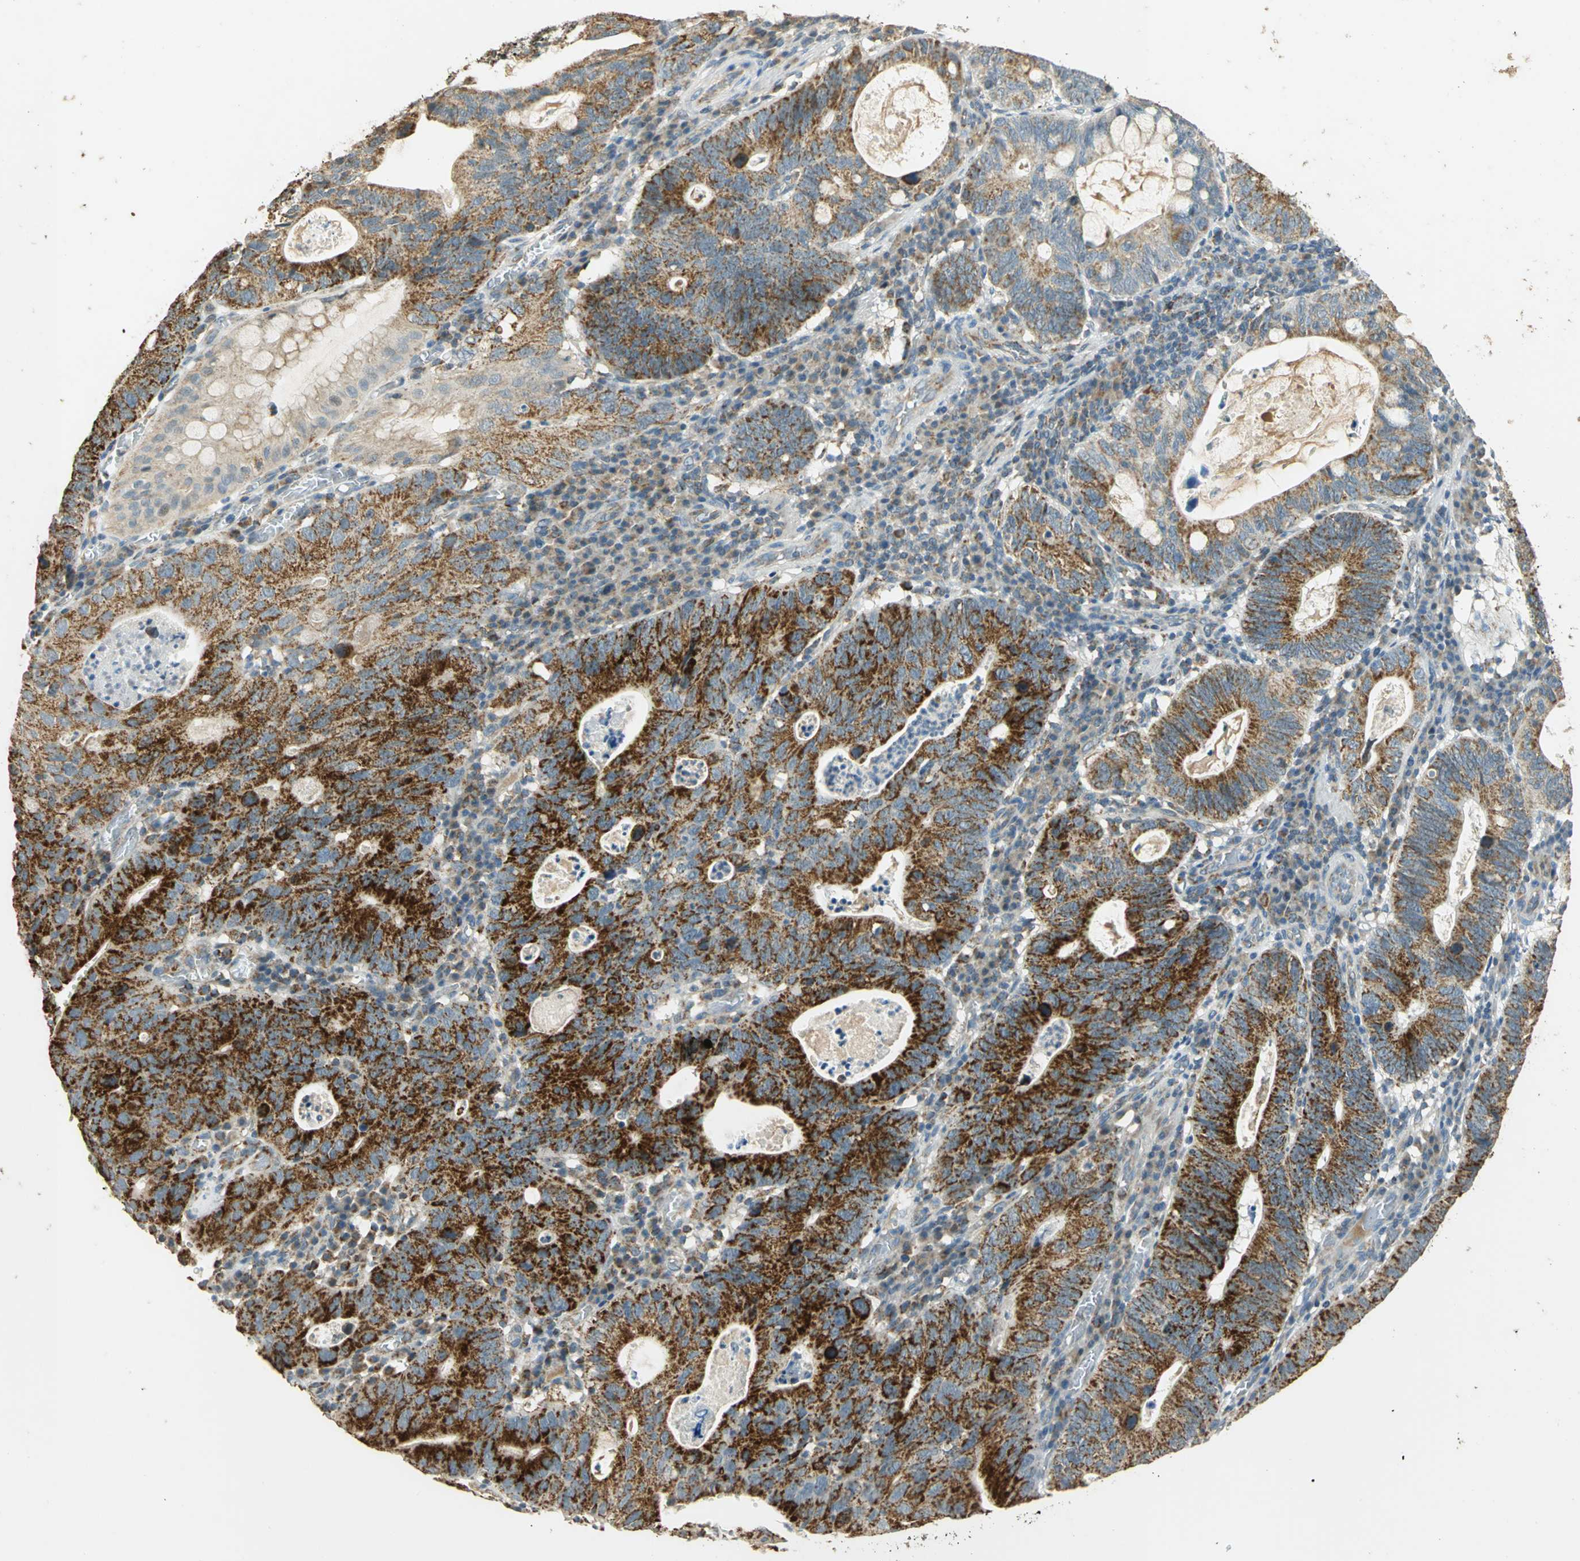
{"staining": {"intensity": "strong", "quantity": ">75%", "location": "cytoplasmic/membranous"}, "tissue": "stomach cancer", "cell_type": "Tumor cells", "image_type": "cancer", "snomed": [{"axis": "morphology", "description": "Adenocarcinoma, NOS"}, {"axis": "topography", "description": "Stomach"}], "caption": "Stomach cancer stained with a brown dye demonstrates strong cytoplasmic/membranous positive positivity in about >75% of tumor cells.", "gene": "HDHD5", "patient": {"sex": "male", "age": 59}}